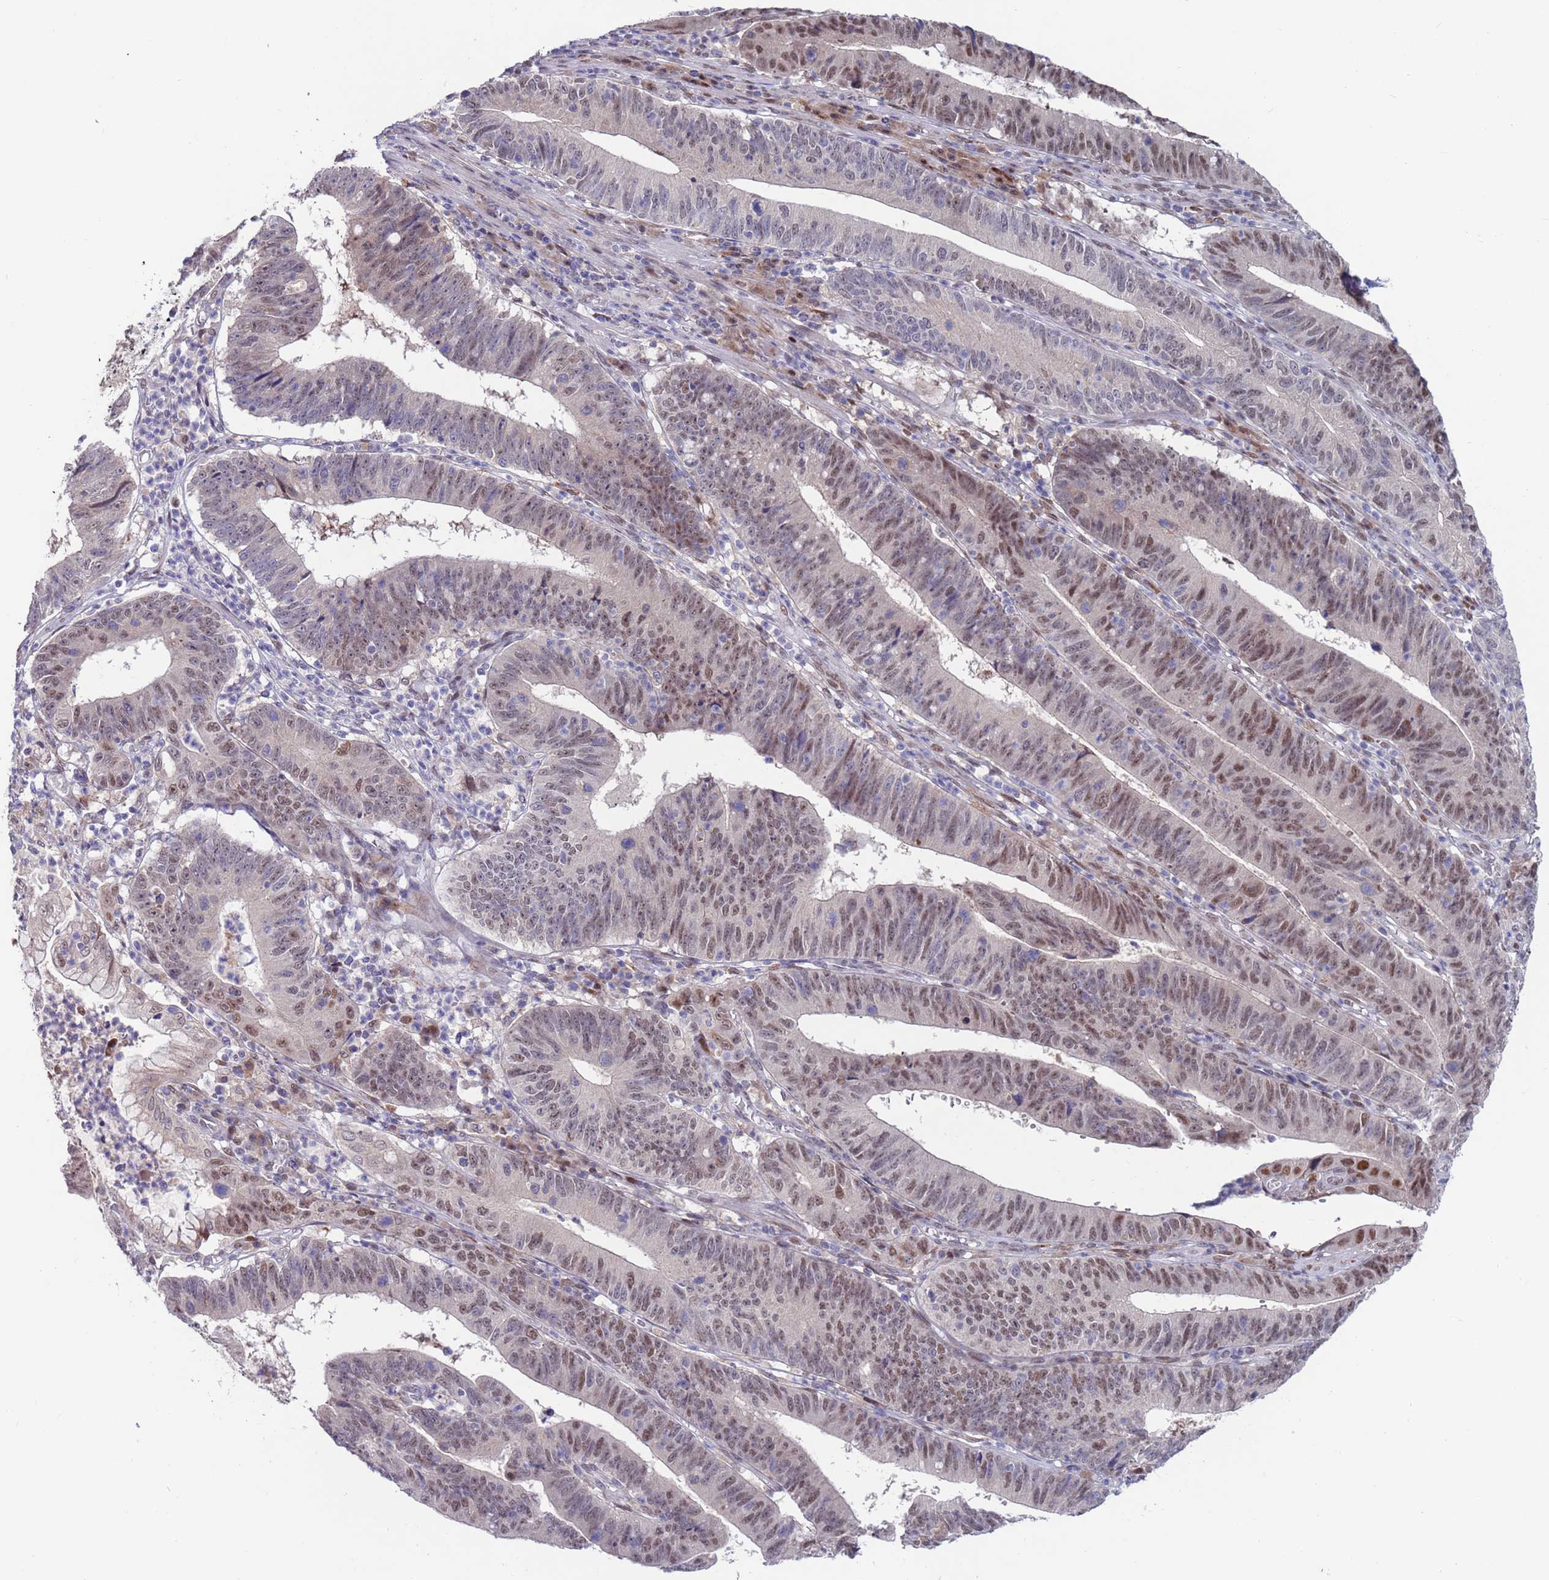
{"staining": {"intensity": "moderate", "quantity": "25%-75%", "location": "nuclear"}, "tissue": "stomach cancer", "cell_type": "Tumor cells", "image_type": "cancer", "snomed": [{"axis": "morphology", "description": "Adenocarcinoma, NOS"}, {"axis": "topography", "description": "Stomach"}], "caption": "This is a histology image of immunohistochemistry staining of stomach cancer, which shows moderate positivity in the nuclear of tumor cells.", "gene": "FBXO27", "patient": {"sex": "male", "age": 59}}